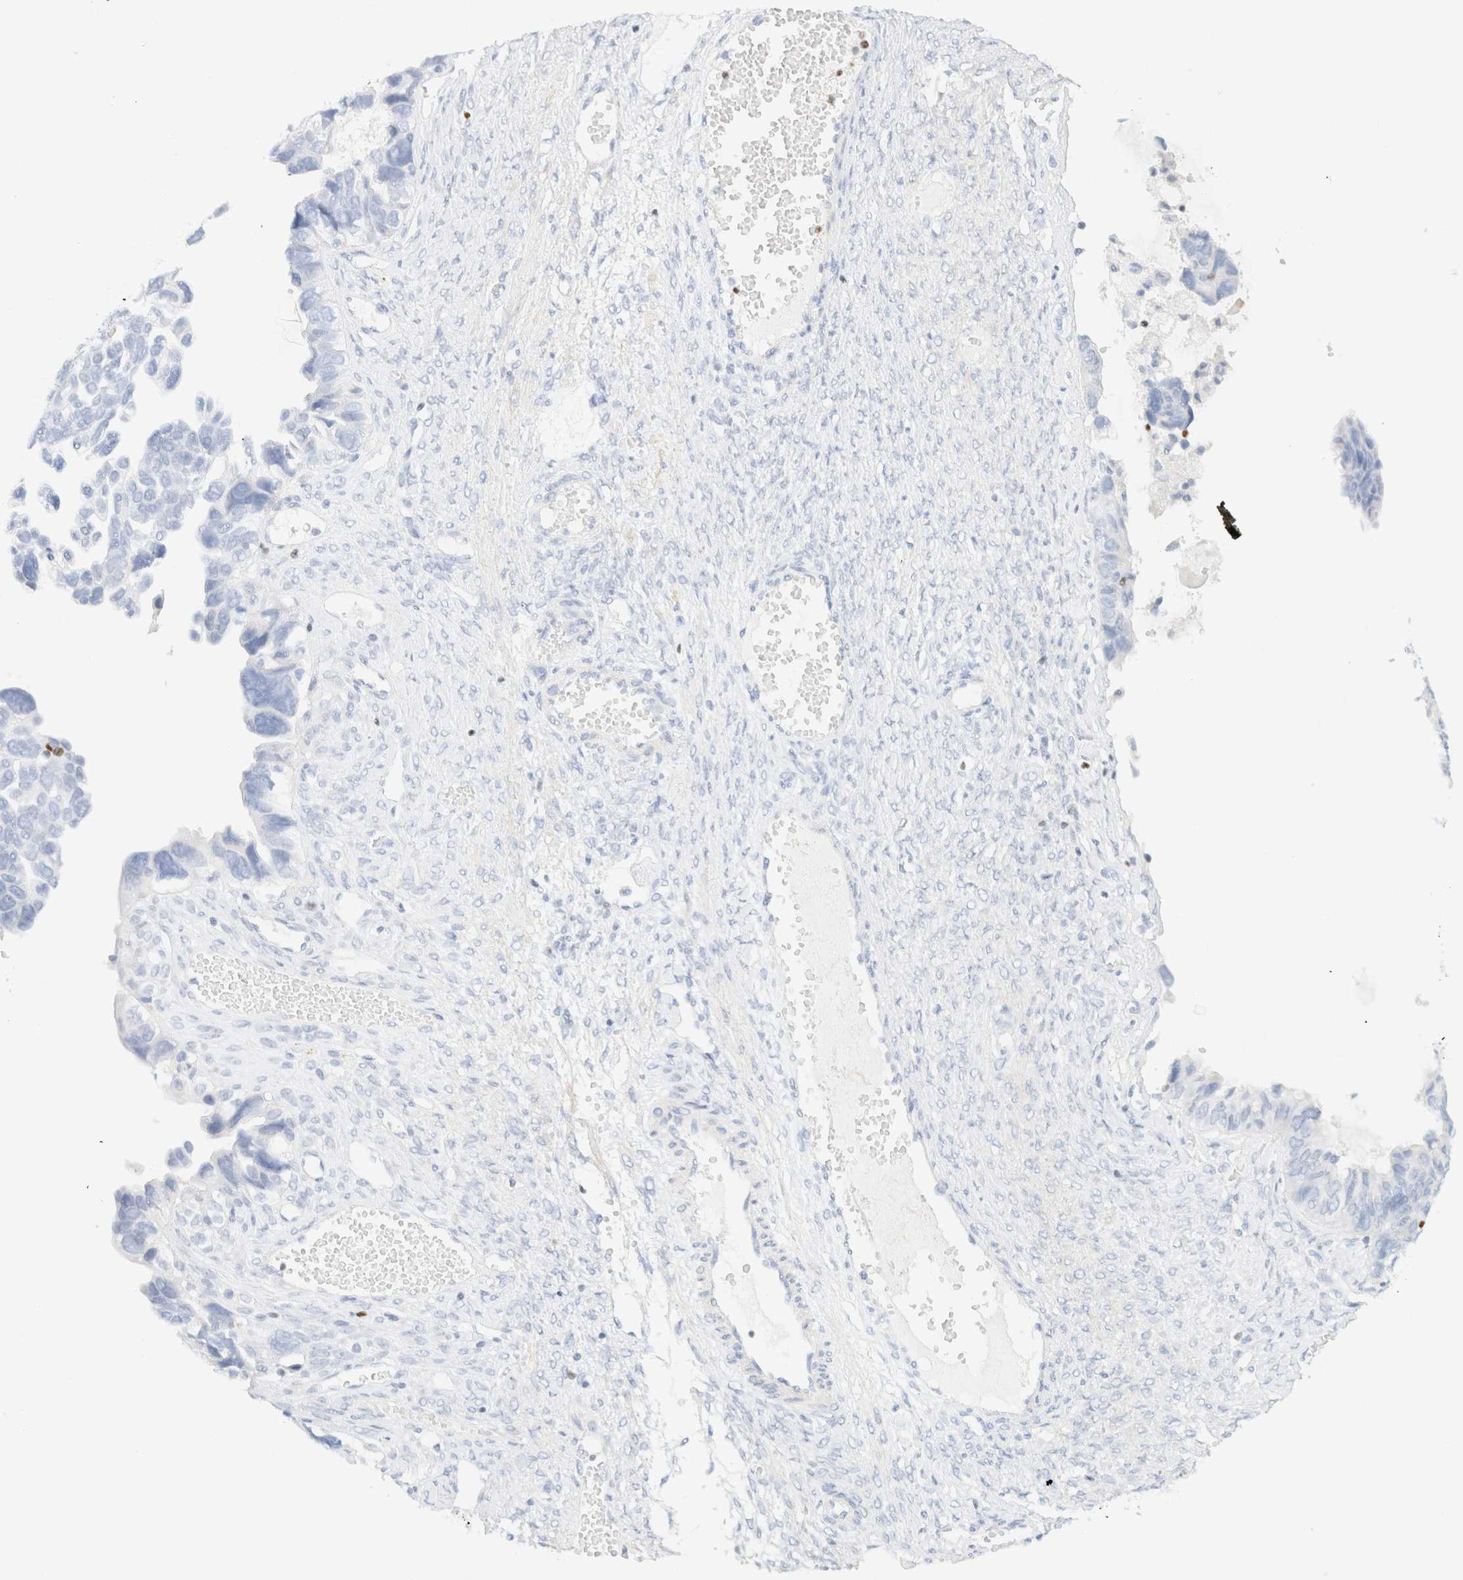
{"staining": {"intensity": "negative", "quantity": "none", "location": "none"}, "tissue": "ovarian cancer", "cell_type": "Tumor cells", "image_type": "cancer", "snomed": [{"axis": "morphology", "description": "Cystadenocarcinoma, serous, NOS"}, {"axis": "topography", "description": "Ovary"}], "caption": "A photomicrograph of serous cystadenocarcinoma (ovarian) stained for a protein reveals no brown staining in tumor cells. (DAB immunohistochemistry with hematoxylin counter stain).", "gene": "IKZF3", "patient": {"sex": "female", "age": 79}}